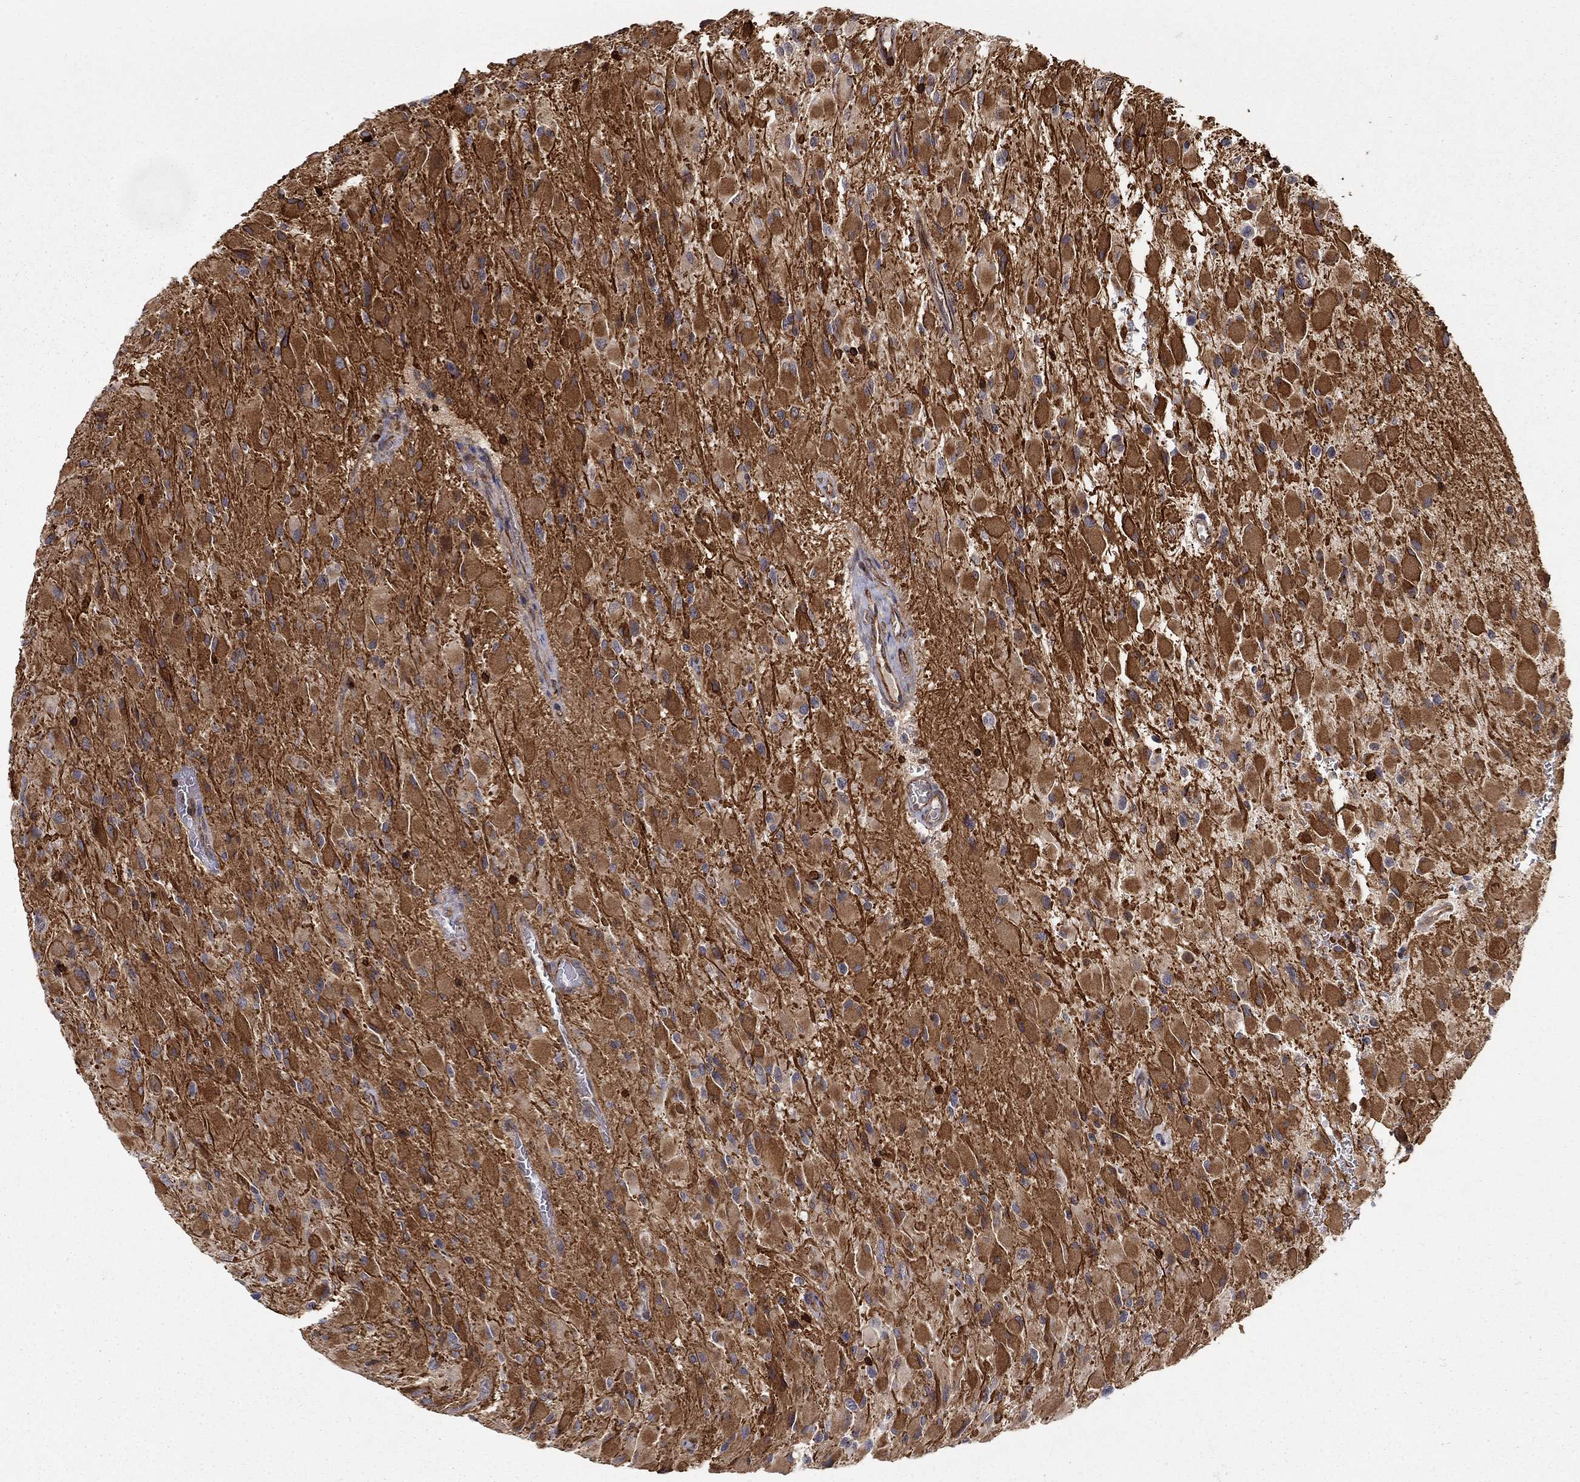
{"staining": {"intensity": "moderate", "quantity": "25%-75%", "location": "cytoplasmic/membranous"}, "tissue": "glioma", "cell_type": "Tumor cells", "image_type": "cancer", "snomed": [{"axis": "morphology", "description": "Glioma, malignant, High grade"}, {"axis": "topography", "description": "Cerebral cortex"}], "caption": "Immunohistochemical staining of human malignant high-grade glioma reveals medium levels of moderate cytoplasmic/membranous protein staining in approximately 25%-75% of tumor cells.", "gene": "ADM", "patient": {"sex": "female", "age": 36}}